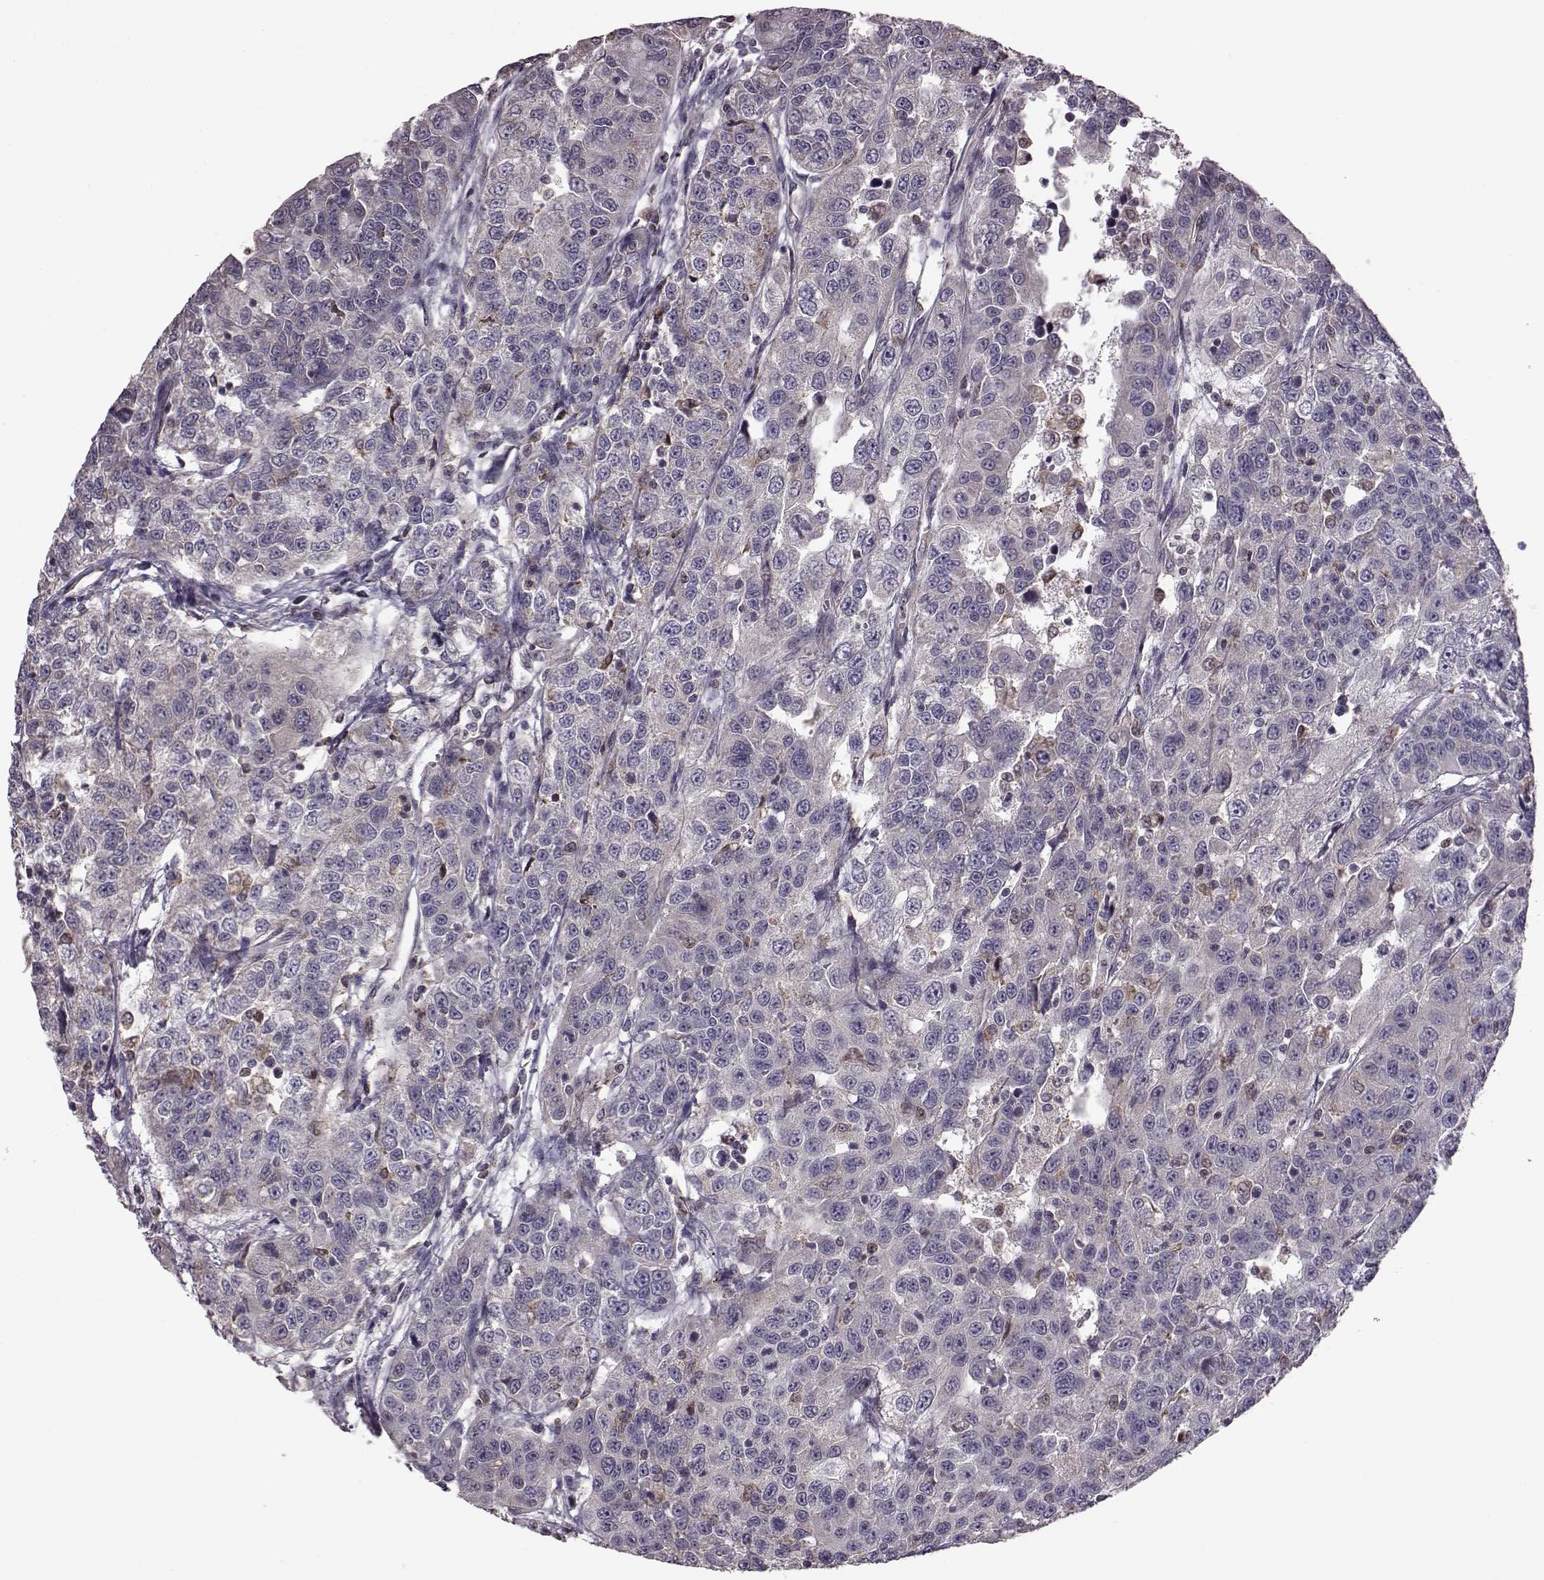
{"staining": {"intensity": "negative", "quantity": "none", "location": "none"}, "tissue": "urothelial cancer", "cell_type": "Tumor cells", "image_type": "cancer", "snomed": [{"axis": "morphology", "description": "Urothelial carcinoma, NOS"}, {"axis": "morphology", "description": "Urothelial carcinoma, High grade"}, {"axis": "topography", "description": "Urinary bladder"}], "caption": "Immunohistochemical staining of human urothelial cancer demonstrates no significant positivity in tumor cells.", "gene": "CDC42SE1", "patient": {"sex": "female", "age": 73}}